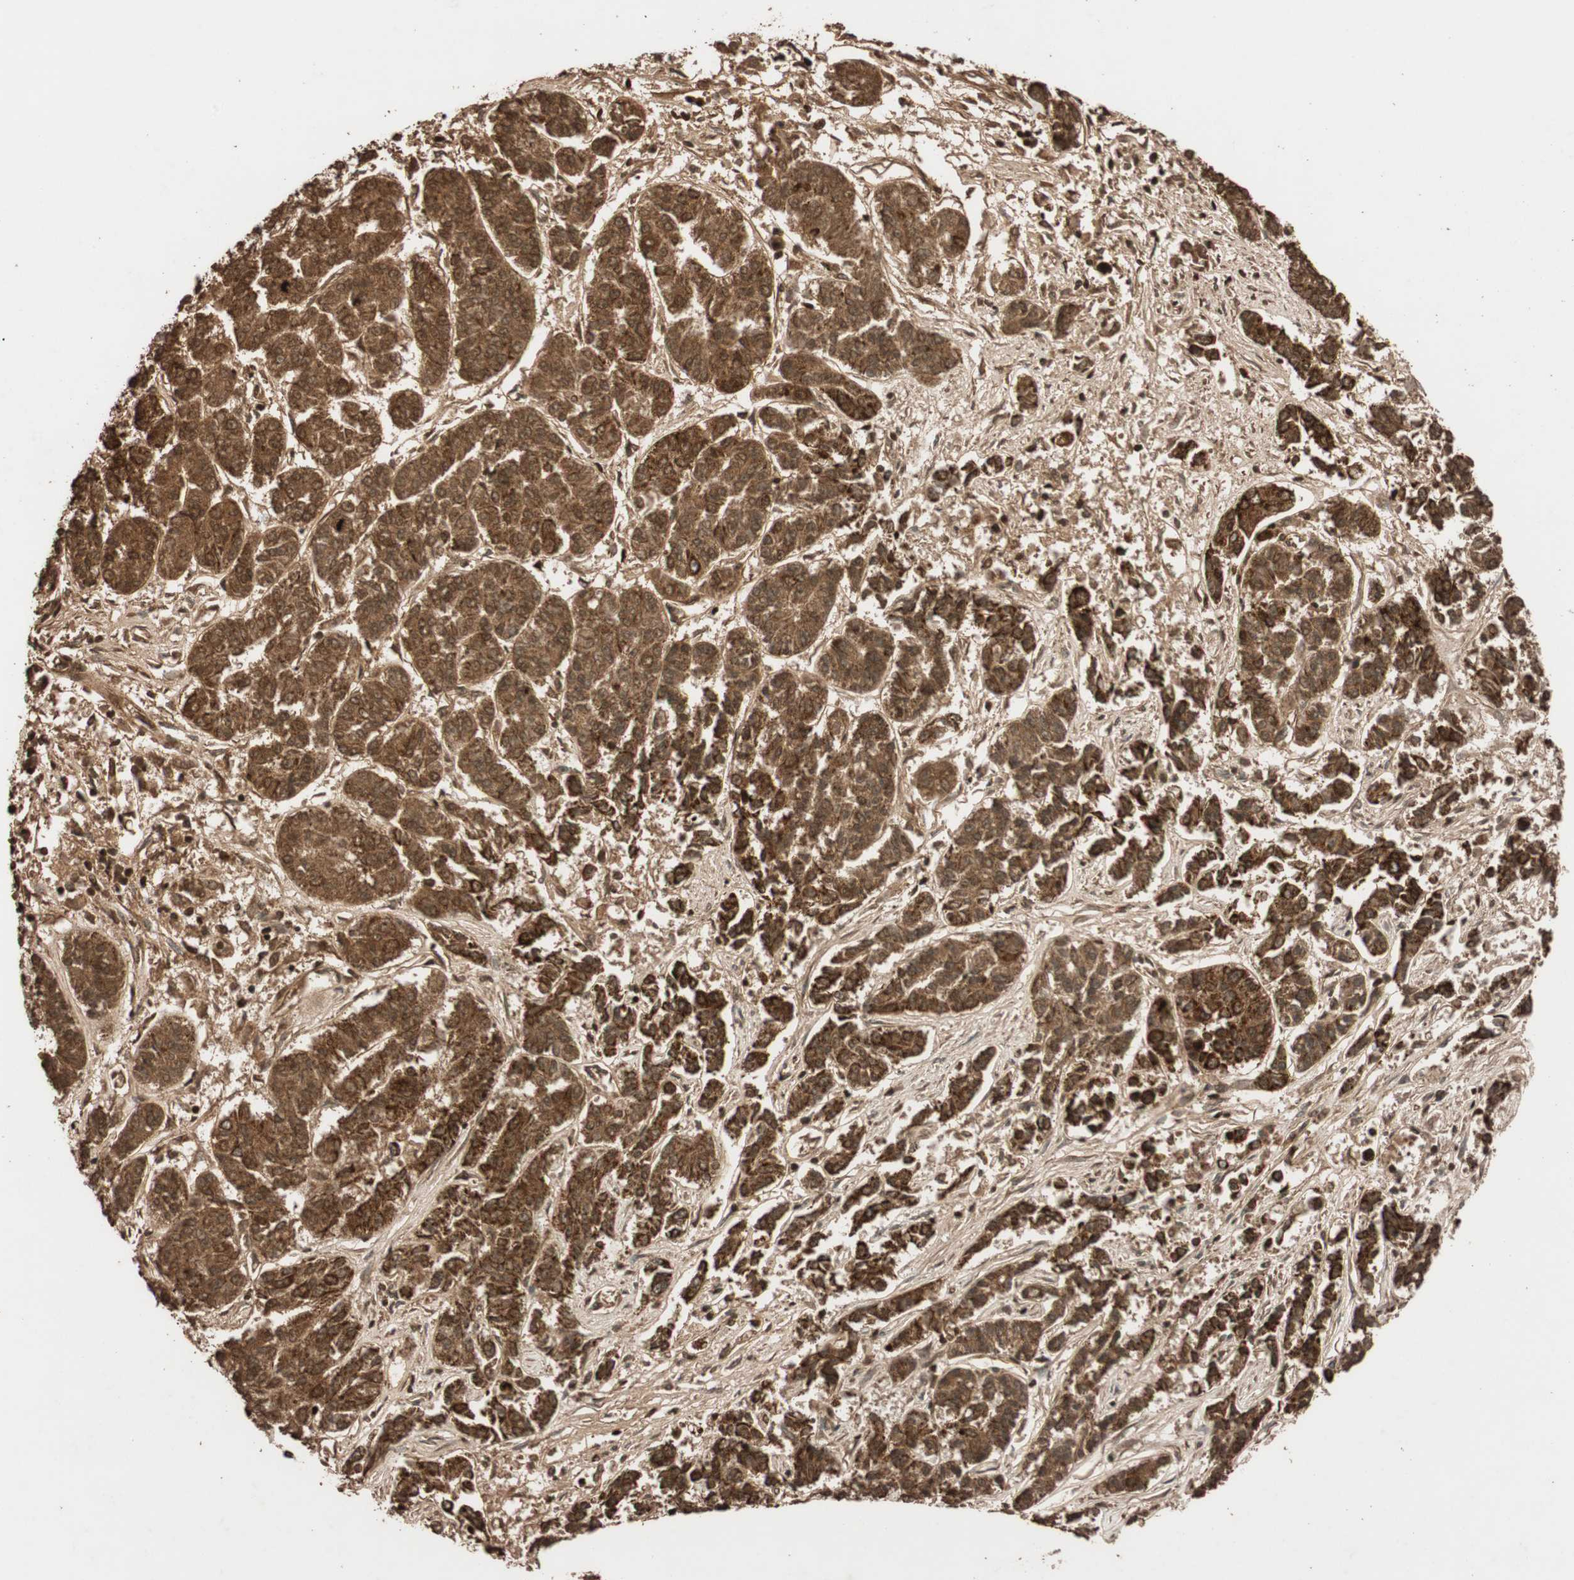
{"staining": {"intensity": "strong", "quantity": ">75%", "location": "cytoplasmic/membranous,nuclear"}, "tissue": "lung cancer", "cell_type": "Tumor cells", "image_type": "cancer", "snomed": [{"axis": "morphology", "description": "Adenocarcinoma, NOS"}, {"axis": "topography", "description": "Lung"}], "caption": "Human lung adenocarcinoma stained for a protein (brown) displays strong cytoplasmic/membranous and nuclear positive positivity in approximately >75% of tumor cells.", "gene": "ALKBH5", "patient": {"sex": "male", "age": 84}}